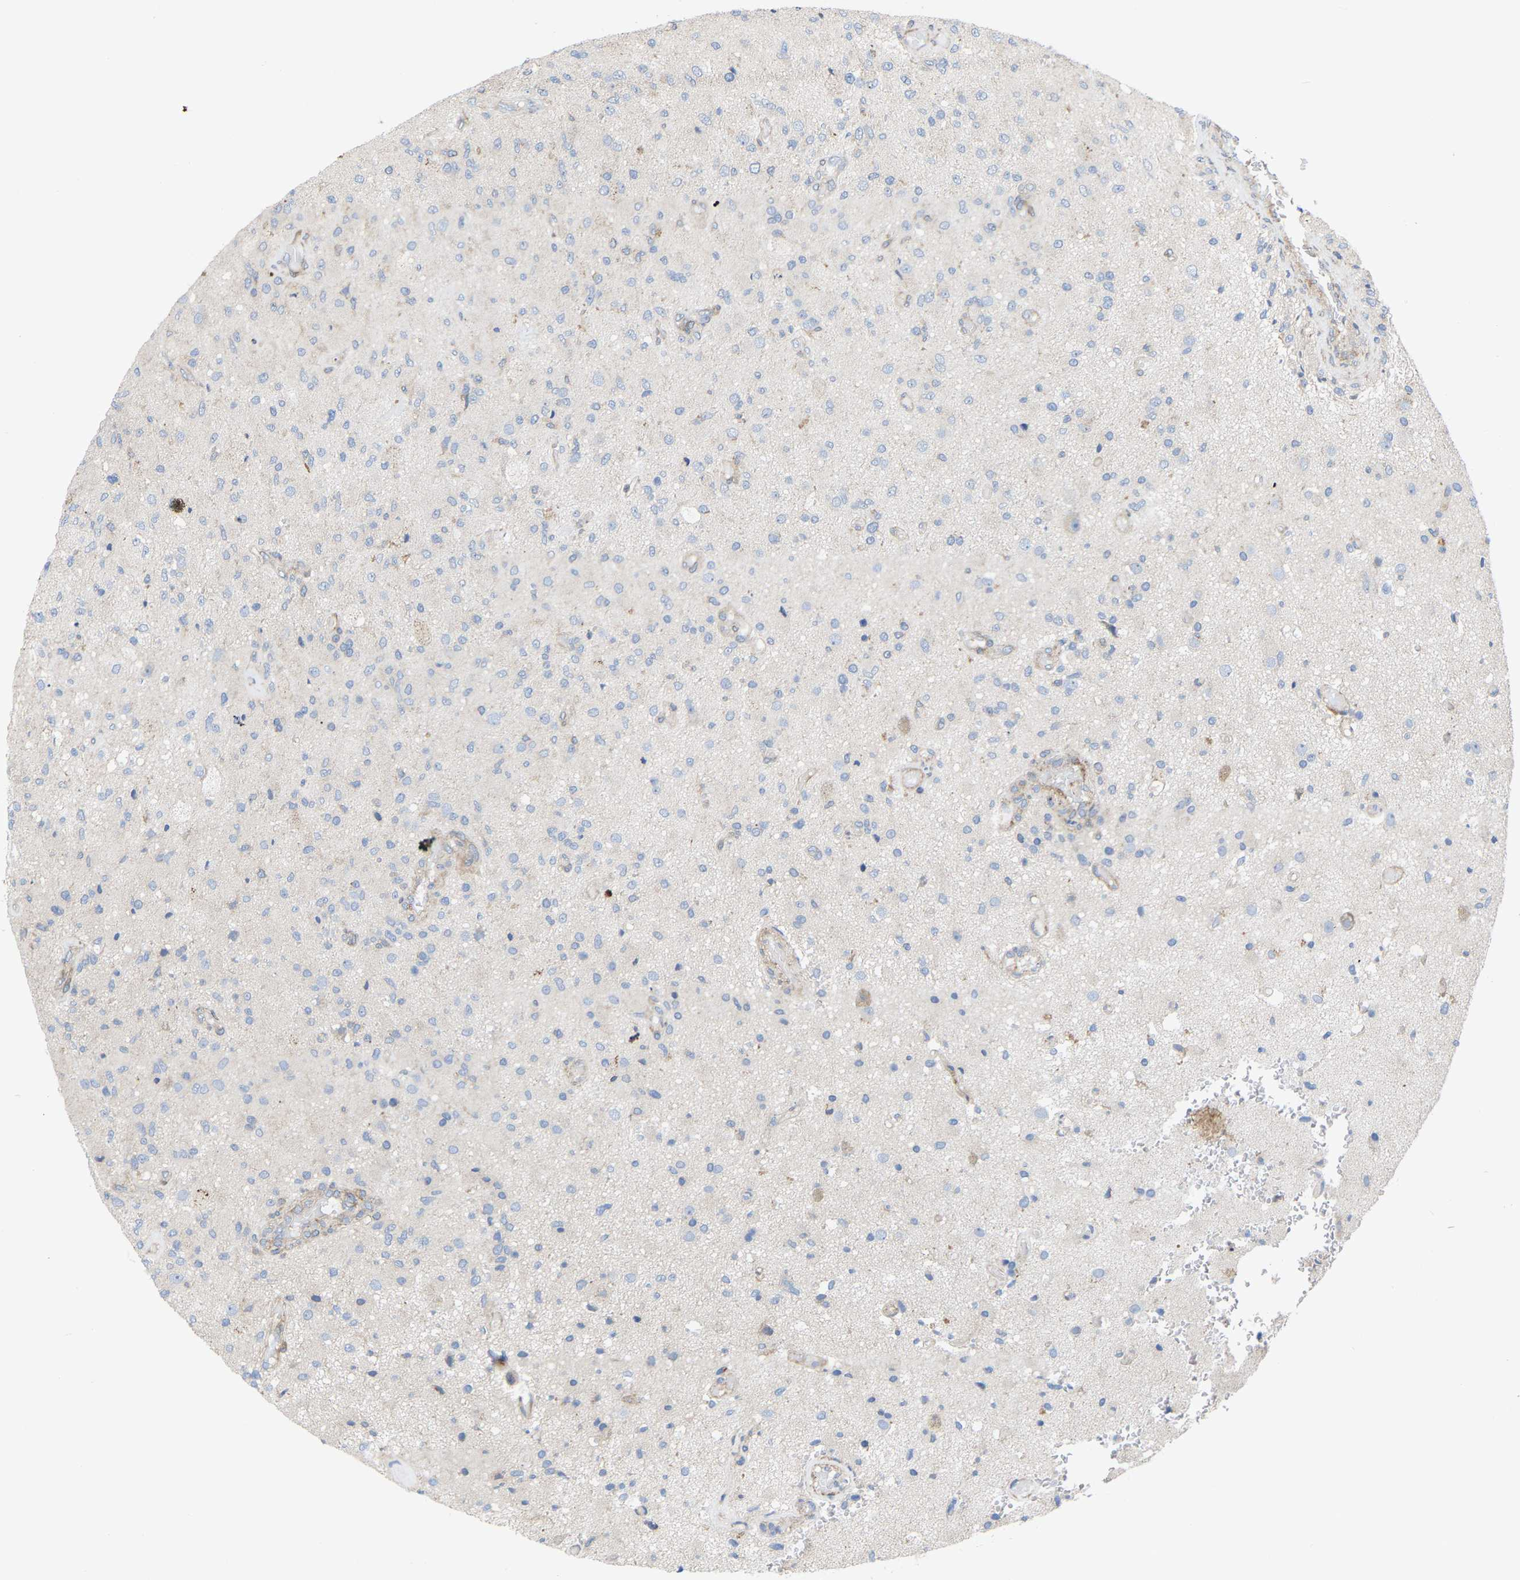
{"staining": {"intensity": "negative", "quantity": "none", "location": "none"}, "tissue": "glioma", "cell_type": "Tumor cells", "image_type": "cancer", "snomed": [{"axis": "morphology", "description": "Normal tissue, NOS"}, {"axis": "morphology", "description": "Glioma, malignant, High grade"}, {"axis": "topography", "description": "Cerebral cortex"}], "caption": "DAB (3,3'-diaminobenzidine) immunohistochemical staining of human malignant glioma (high-grade) shows no significant staining in tumor cells.", "gene": "TOR1B", "patient": {"sex": "male", "age": 77}}